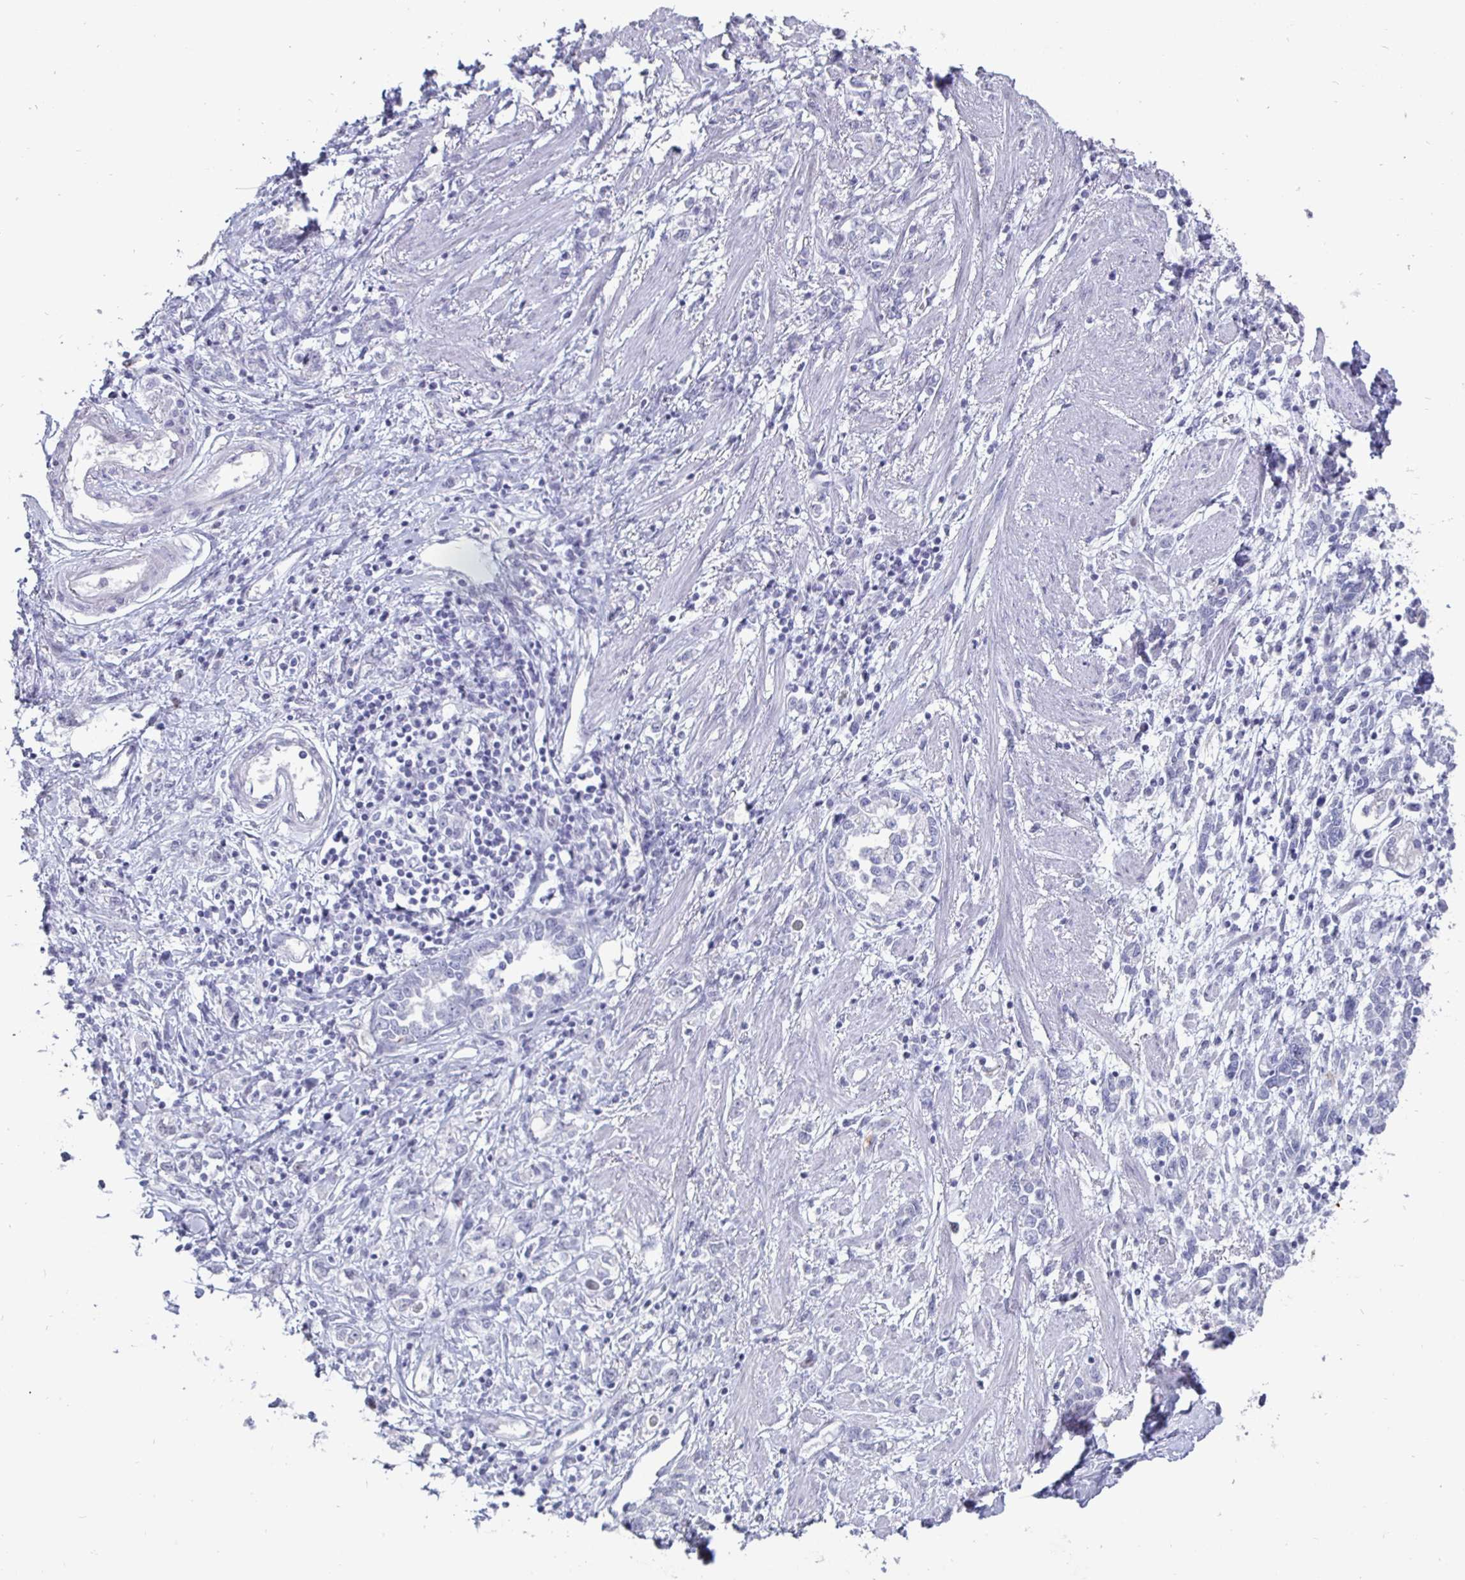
{"staining": {"intensity": "negative", "quantity": "none", "location": "none"}, "tissue": "stomach cancer", "cell_type": "Tumor cells", "image_type": "cancer", "snomed": [{"axis": "morphology", "description": "Adenocarcinoma, NOS"}, {"axis": "topography", "description": "Stomach"}], "caption": "Immunohistochemistry (IHC) photomicrograph of adenocarcinoma (stomach) stained for a protein (brown), which shows no positivity in tumor cells.", "gene": "OOSP2", "patient": {"sex": "female", "age": 76}}